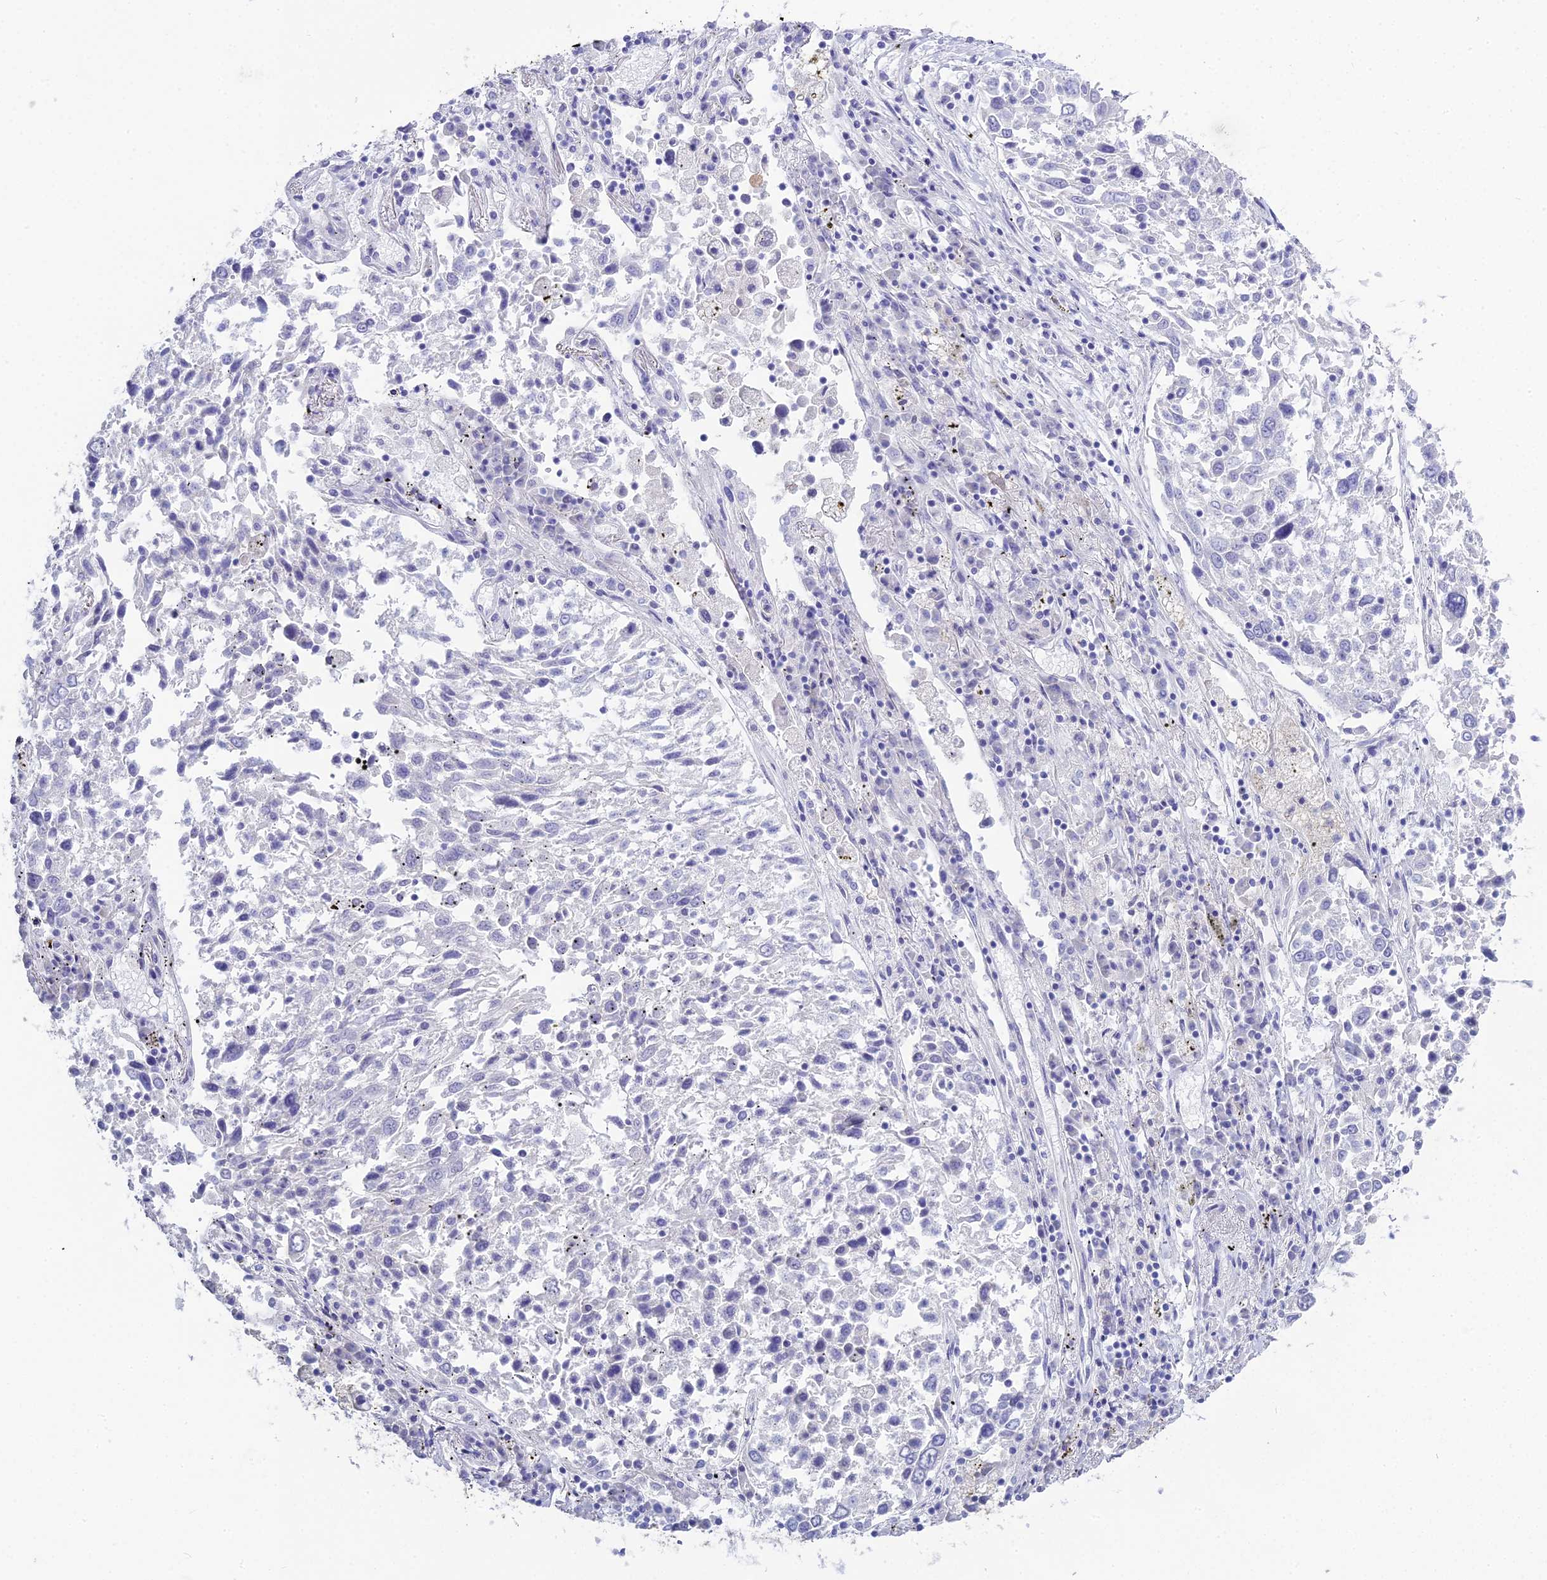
{"staining": {"intensity": "negative", "quantity": "none", "location": "none"}, "tissue": "lung cancer", "cell_type": "Tumor cells", "image_type": "cancer", "snomed": [{"axis": "morphology", "description": "Squamous cell carcinoma, NOS"}, {"axis": "topography", "description": "Lung"}], "caption": "Immunohistochemistry histopathology image of lung squamous cell carcinoma stained for a protein (brown), which exhibits no expression in tumor cells. (Brightfield microscopy of DAB immunohistochemistry at high magnification).", "gene": "S100A7", "patient": {"sex": "male", "age": 65}}